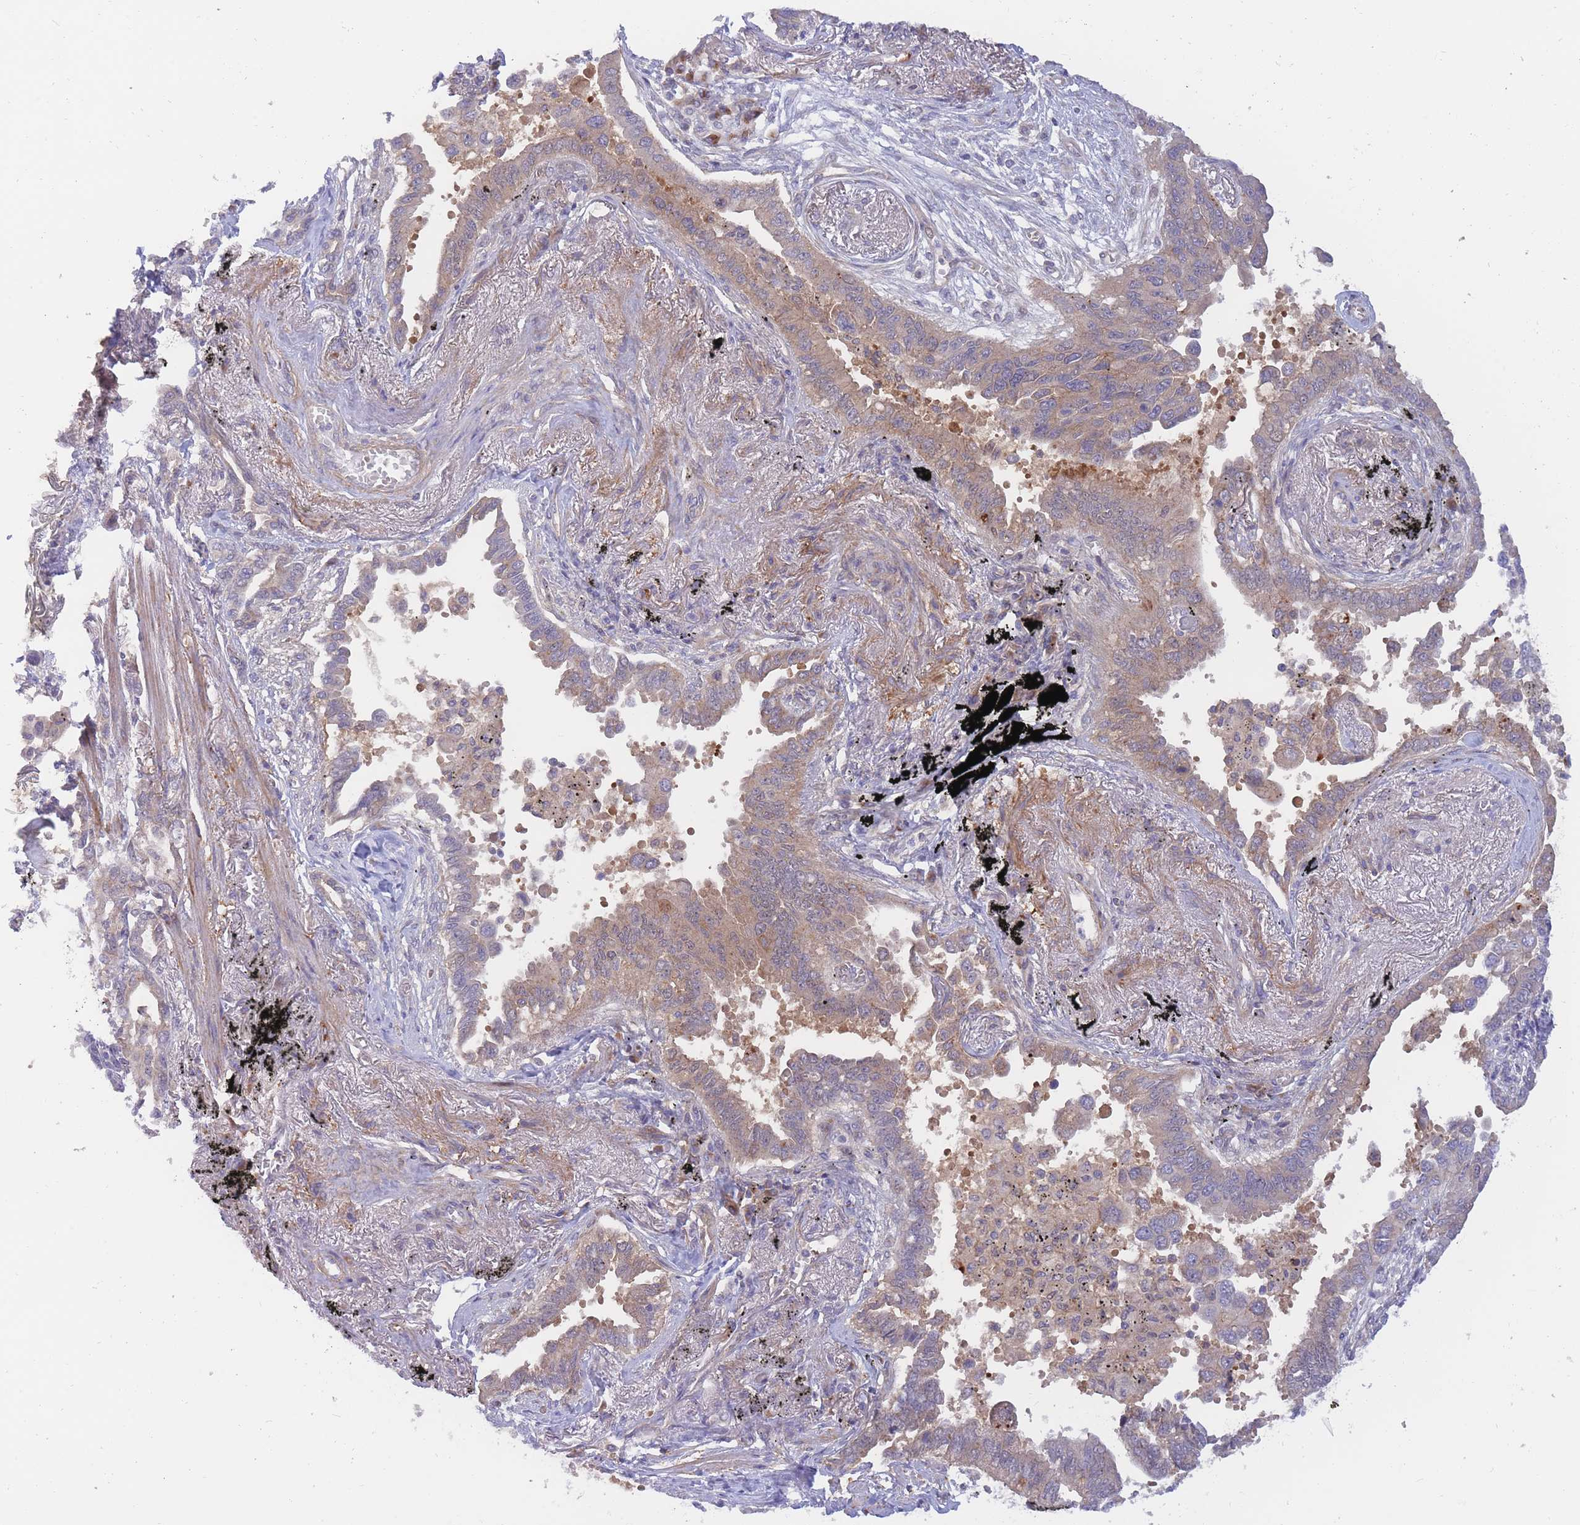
{"staining": {"intensity": "weak", "quantity": "25%-75%", "location": "cytoplasmic/membranous"}, "tissue": "lung cancer", "cell_type": "Tumor cells", "image_type": "cancer", "snomed": [{"axis": "morphology", "description": "Adenocarcinoma, NOS"}, {"axis": "topography", "description": "Lung"}], "caption": "Immunohistochemical staining of human lung cancer displays low levels of weak cytoplasmic/membranous protein staining in approximately 25%-75% of tumor cells. The staining is performed using DAB (3,3'-diaminobenzidine) brown chromogen to label protein expression. The nuclei are counter-stained blue using hematoxylin.", "gene": "APOL4", "patient": {"sex": "male", "age": 67}}